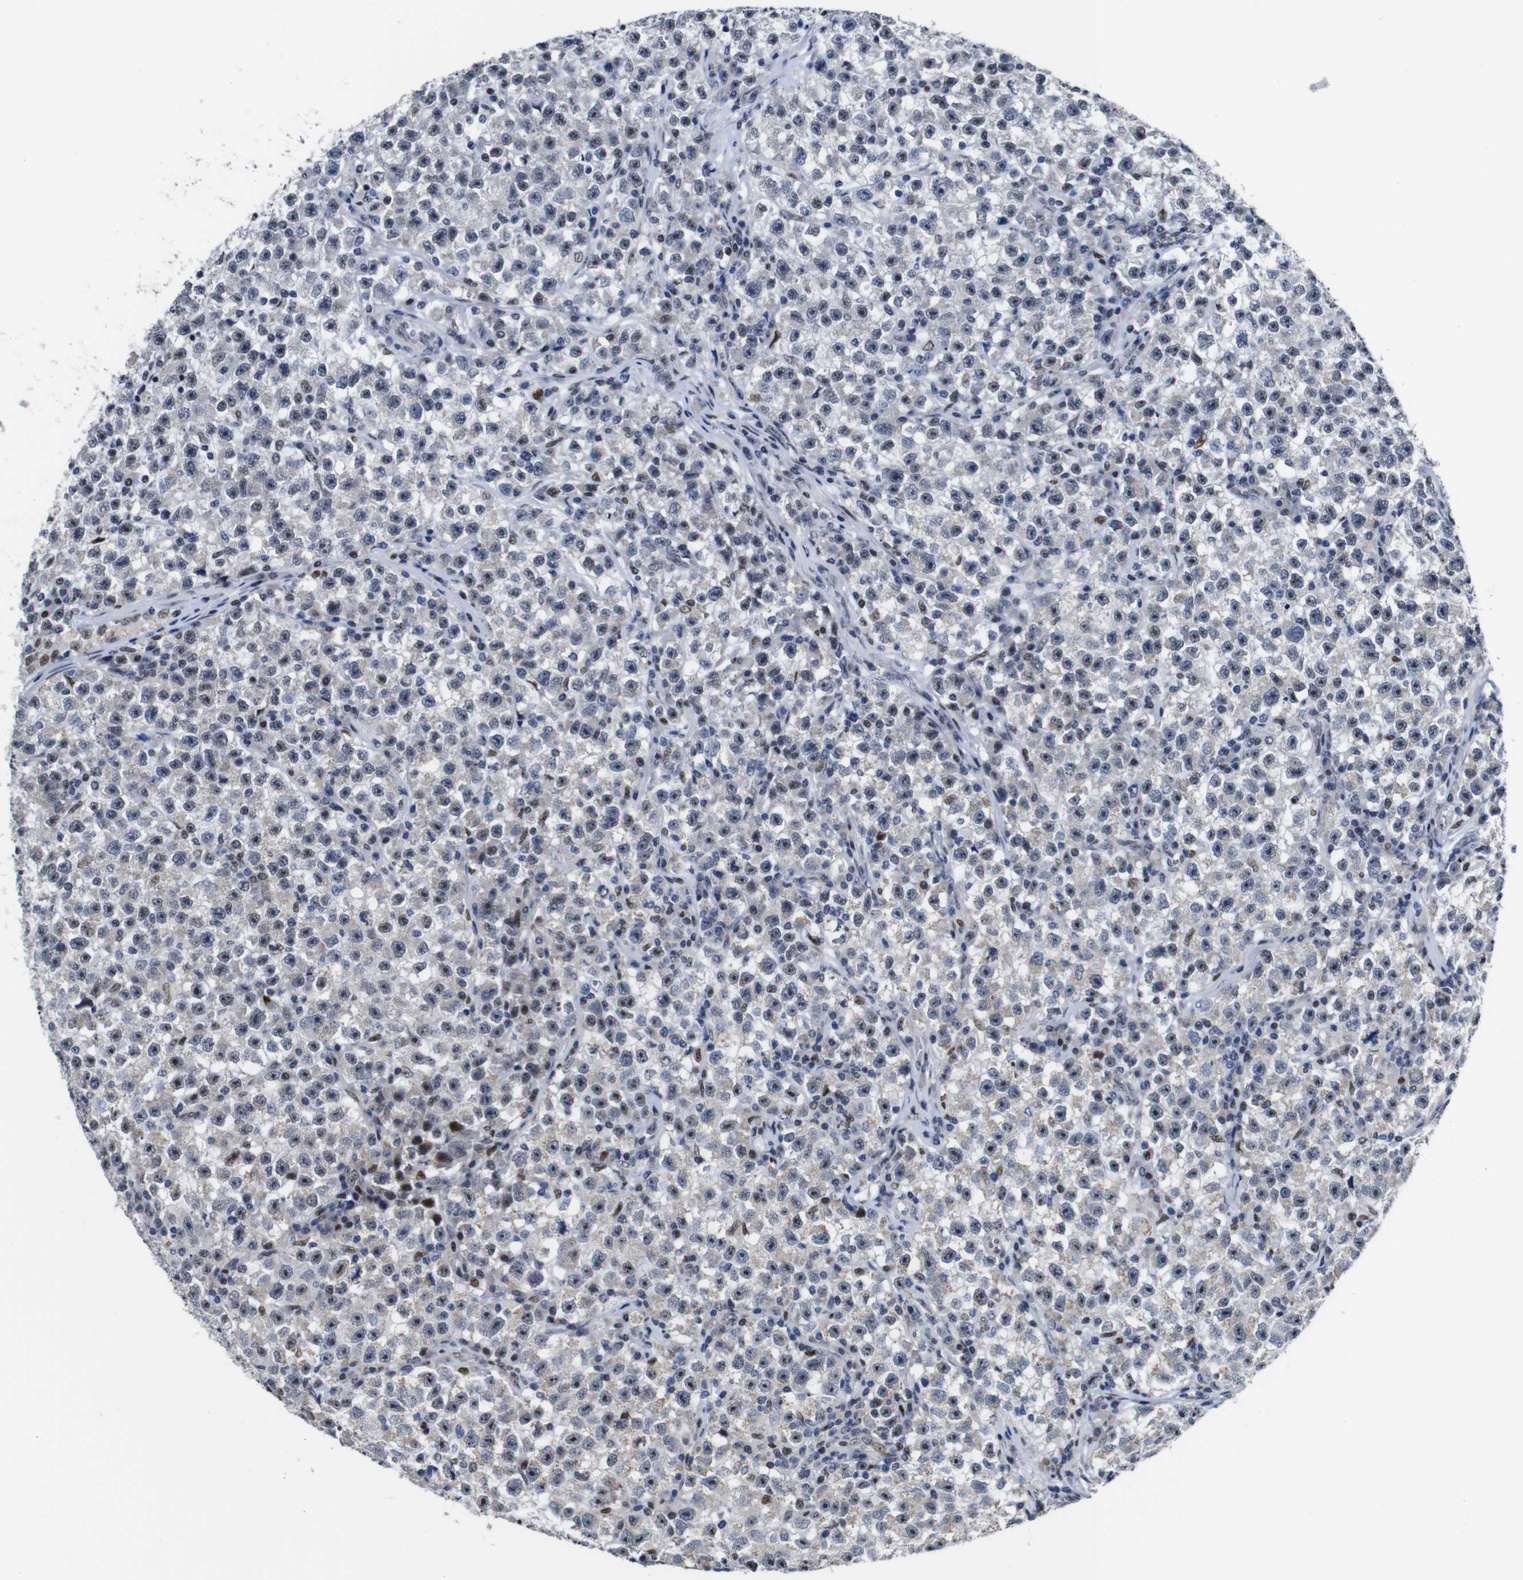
{"staining": {"intensity": "weak", "quantity": "<25%", "location": "cytoplasmic/membranous,nuclear"}, "tissue": "testis cancer", "cell_type": "Tumor cells", "image_type": "cancer", "snomed": [{"axis": "morphology", "description": "Seminoma, NOS"}, {"axis": "topography", "description": "Testis"}], "caption": "Testis cancer was stained to show a protein in brown. There is no significant staining in tumor cells.", "gene": "GATA6", "patient": {"sex": "male", "age": 22}}